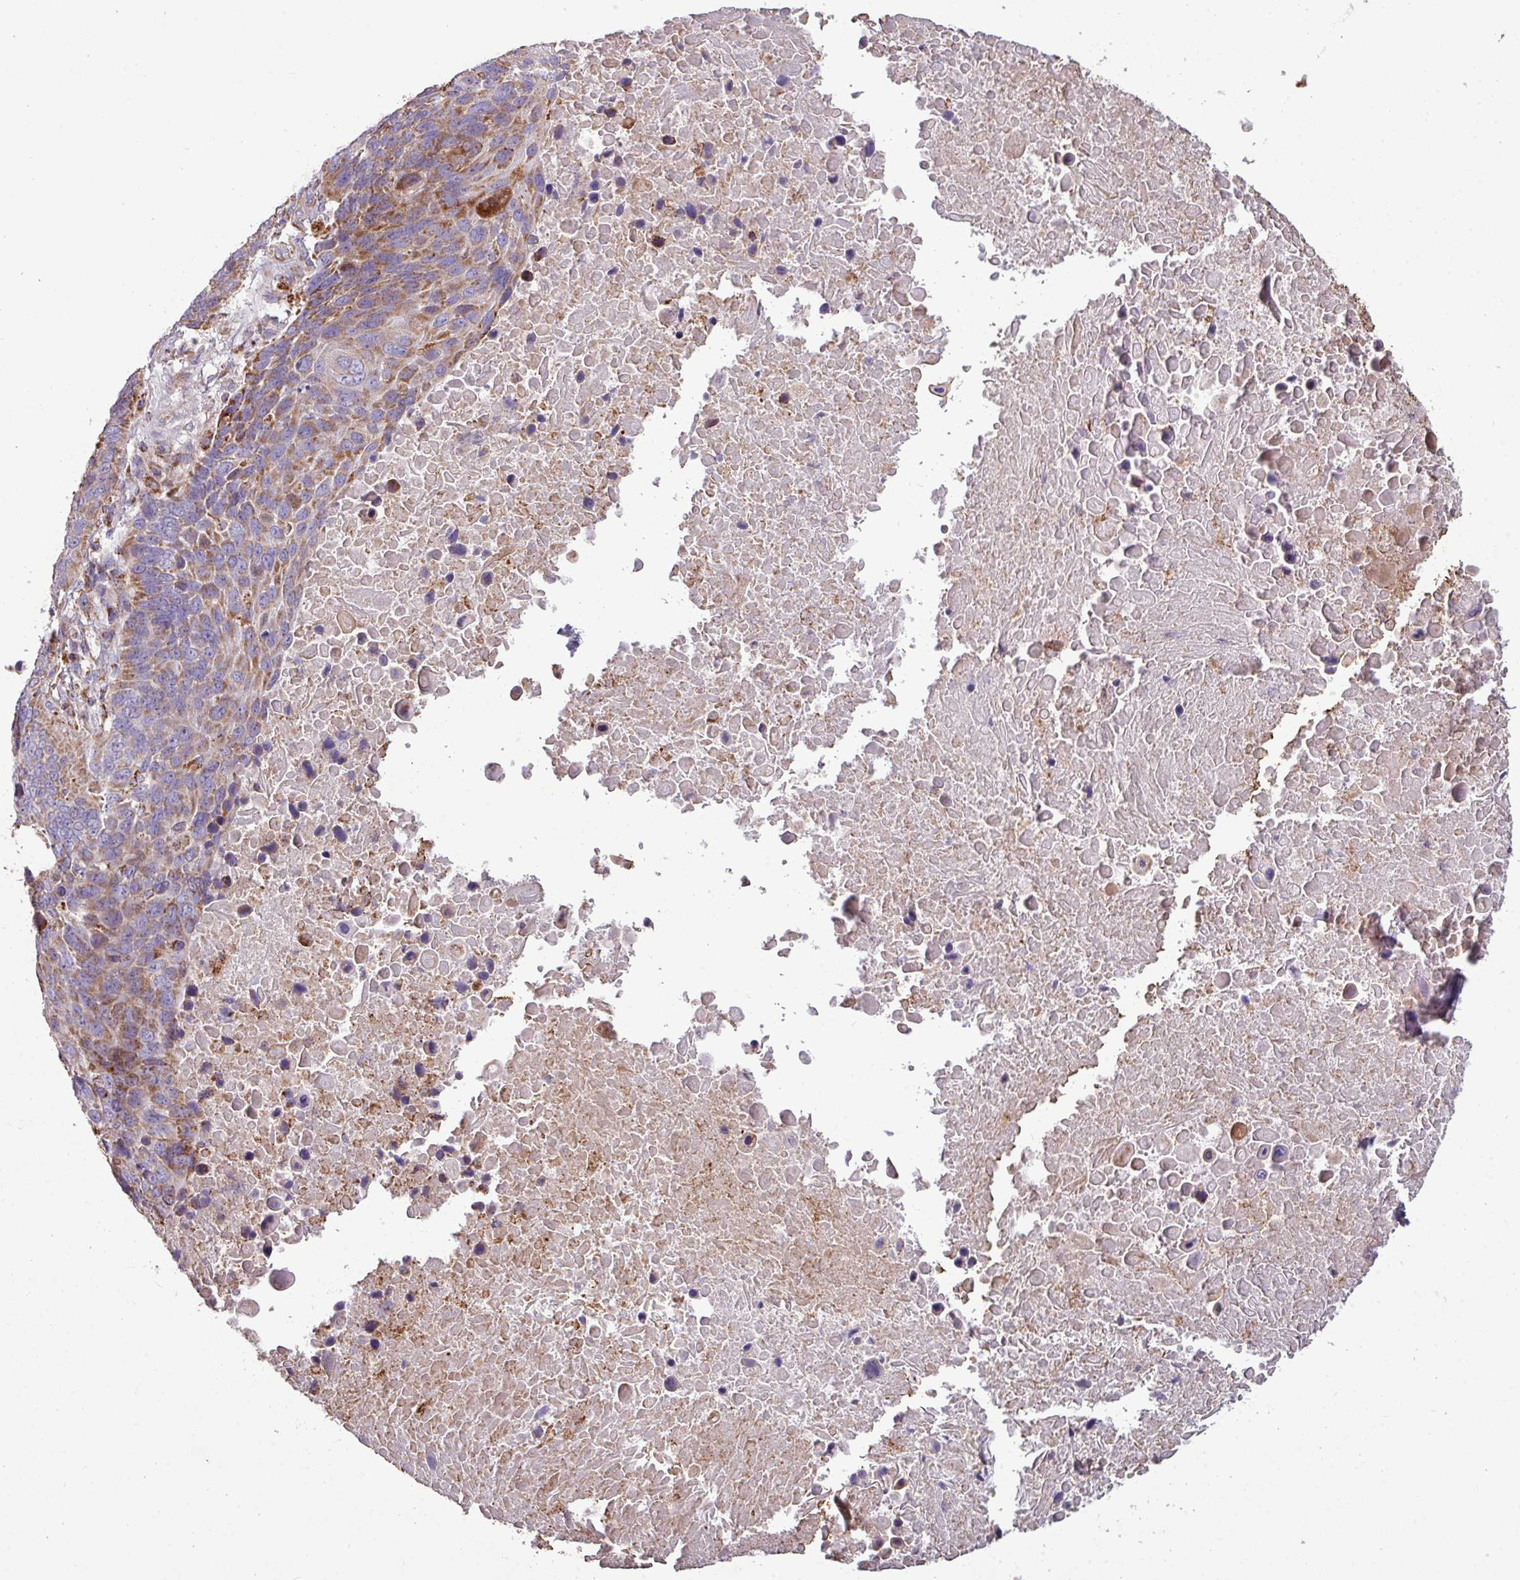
{"staining": {"intensity": "moderate", "quantity": "25%-75%", "location": "cytoplasmic/membranous"}, "tissue": "lung cancer", "cell_type": "Tumor cells", "image_type": "cancer", "snomed": [{"axis": "morphology", "description": "Normal tissue, NOS"}, {"axis": "morphology", "description": "Squamous cell carcinoma, NOS"}, {"axis": "topography", "description": "Lymph node"}, {"axis": "topography", "description": "Lung"}], "caption": "Tumor cells demonstrate medium levels of moderate cytoplasmic/membranous positivity in approximately 25%-75% of cells in lung cancer.", "gene": "SQOR", "patient": {"sex": "male", "age": 66}}